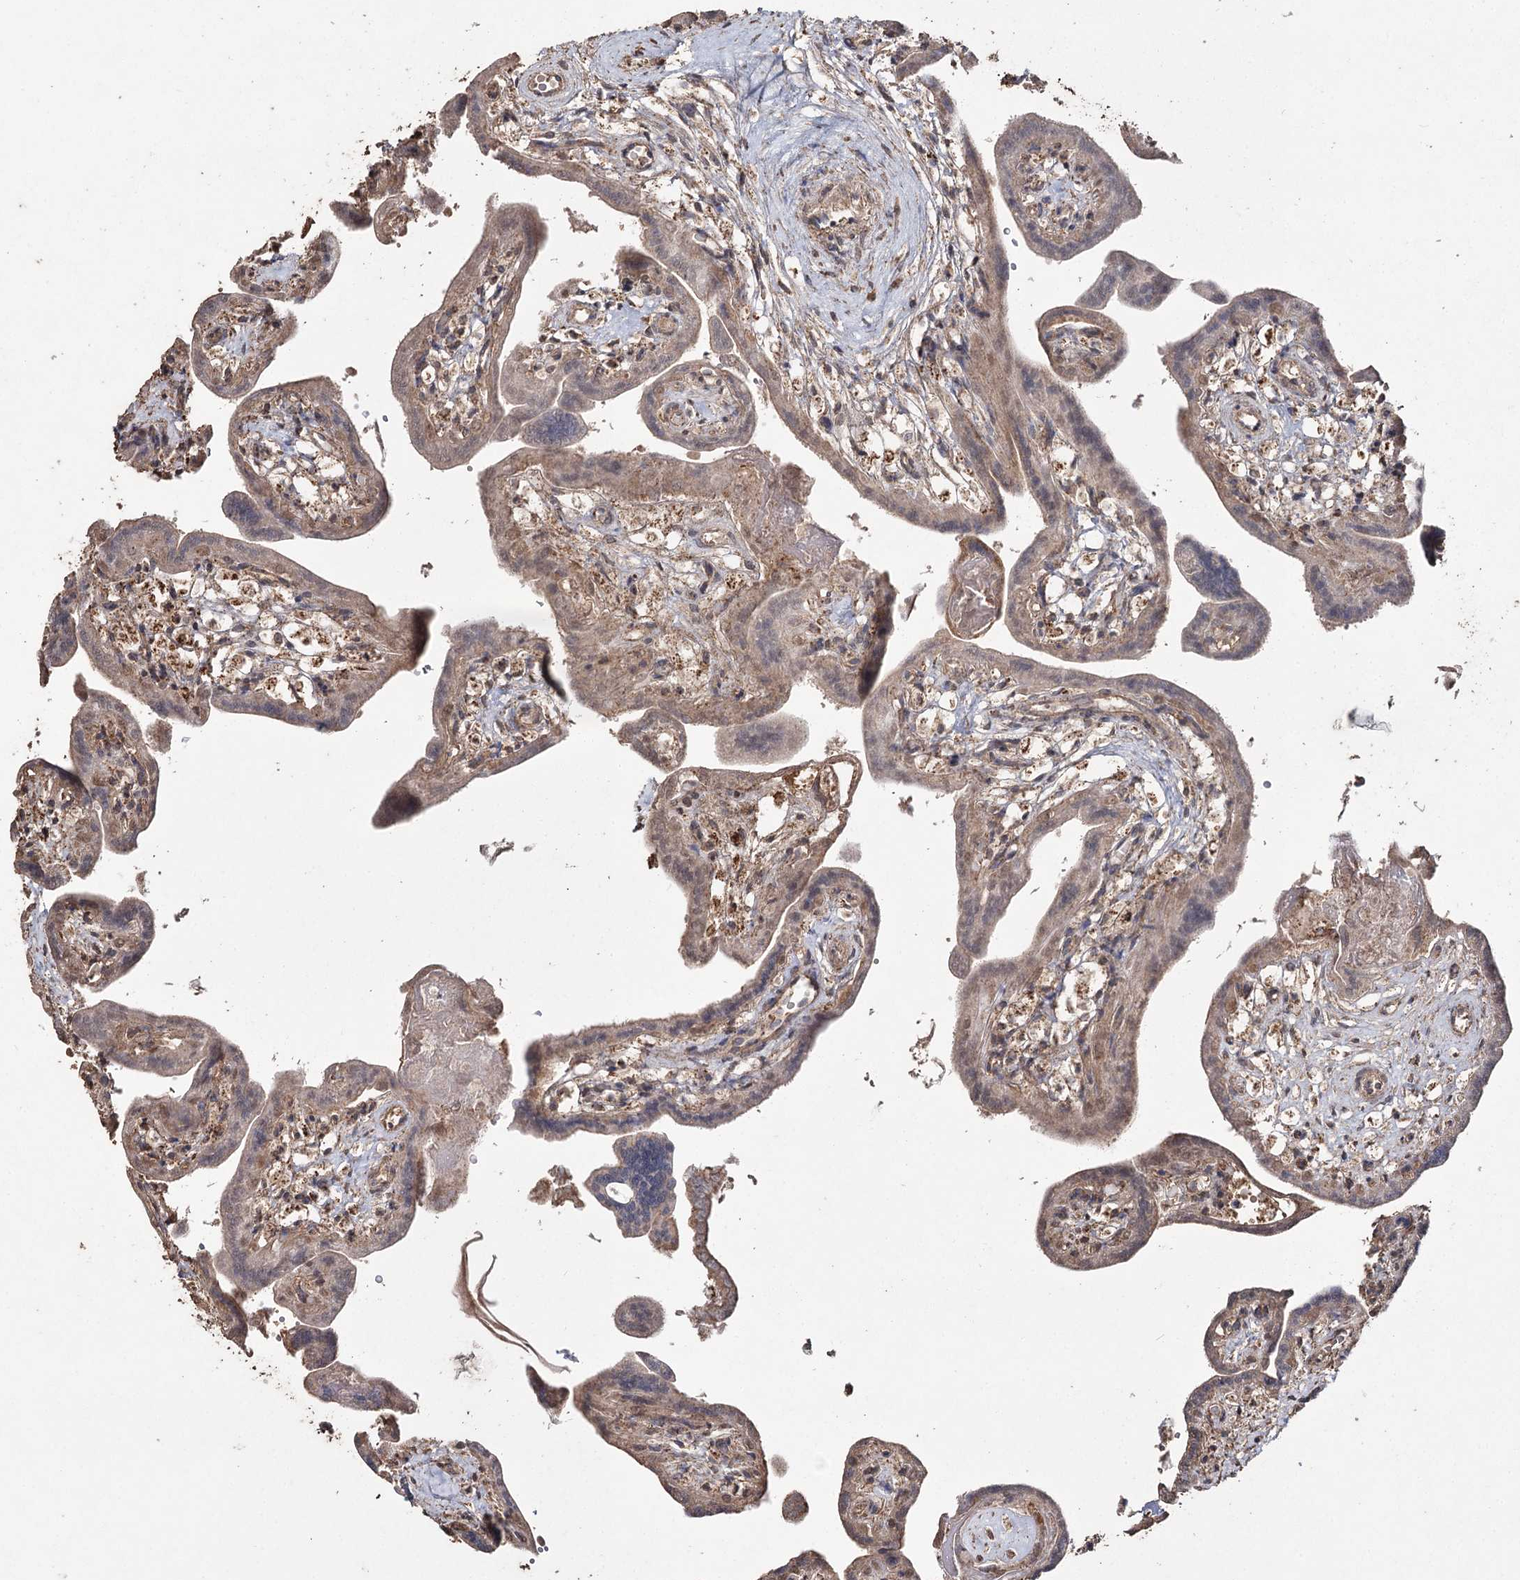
{"staining": {"intensity": "moderate", "quantity": "25%-75%", "location": "cytoplasmic/membranous"}, "tissue": "placenta", "cell_type": "Trophoblastic cells", "image_type": "normal", "snomed": [{"axis": "morphology", "description": "Normal tissue, NOS"}, {"axis": "topography", "description": "Placenta"}], "caption": "Immunohistochemistry (IHC) histopathology image of benign placenta stained for a protein (brown), which demonstrates medium levels of moderate cytoplasmic/membranous expression in about 25%-75% of trophoblastic cells.", "gene": "SLF2", "patient": {"sex": "female", "age": 37}}